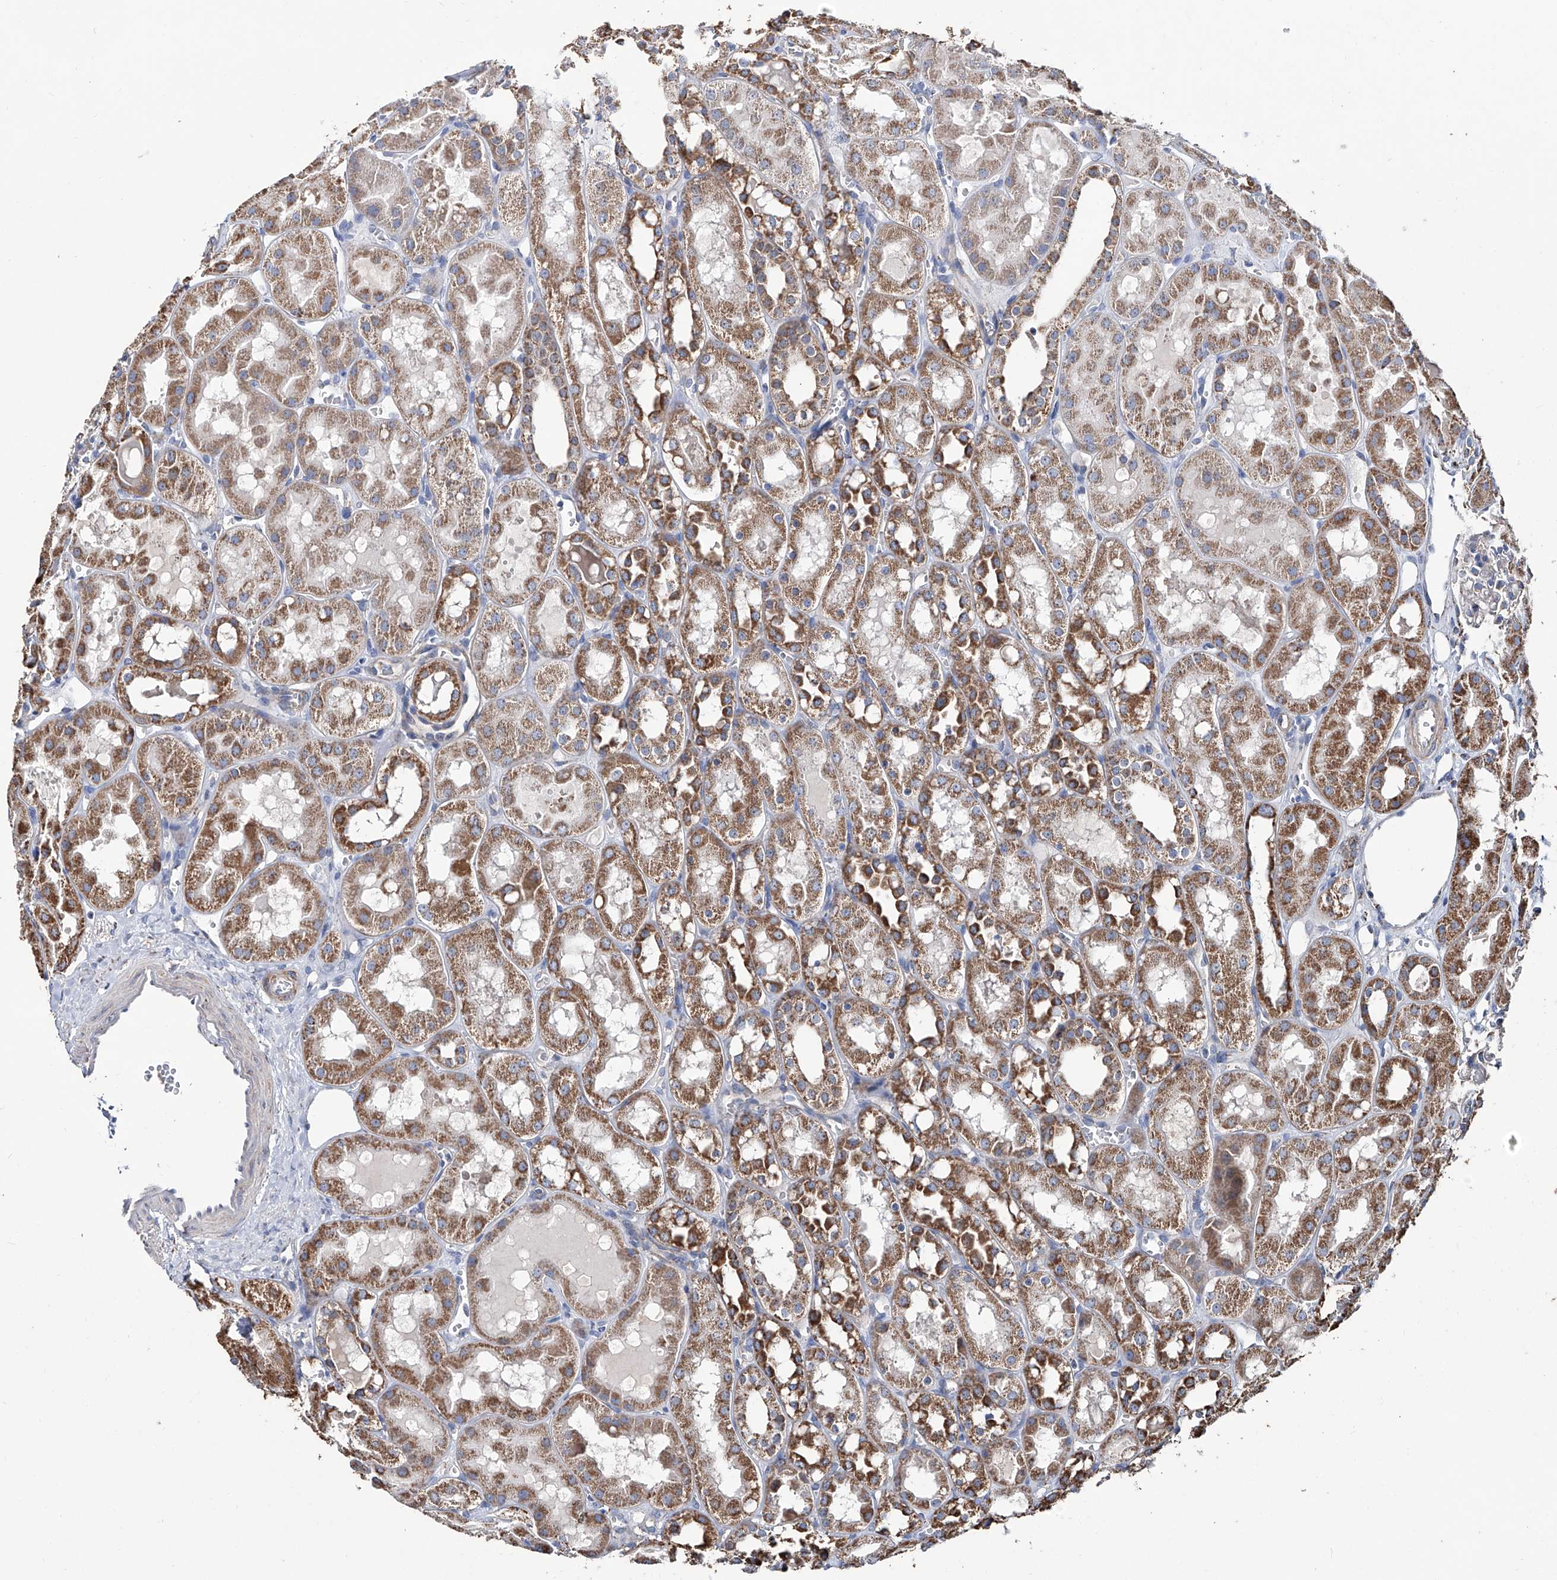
{"staining": {"intensity": "negative", "quantity": "none", "location": "none"}, "tissue": "kidney", "cell_type": "Cells in glomeruli", "image_type": "normal", "snomed": [{"axis": "morphology", "description": "Normal tissue, NOS"}, {"axis": "topography", "description": "Kidney"}], "caption": "Protein analysis of normal kidney exhibits no significant positivity in cells in glomeruli.", "gene": "NHS", "patient": {"sex": "male", "age": 16}}